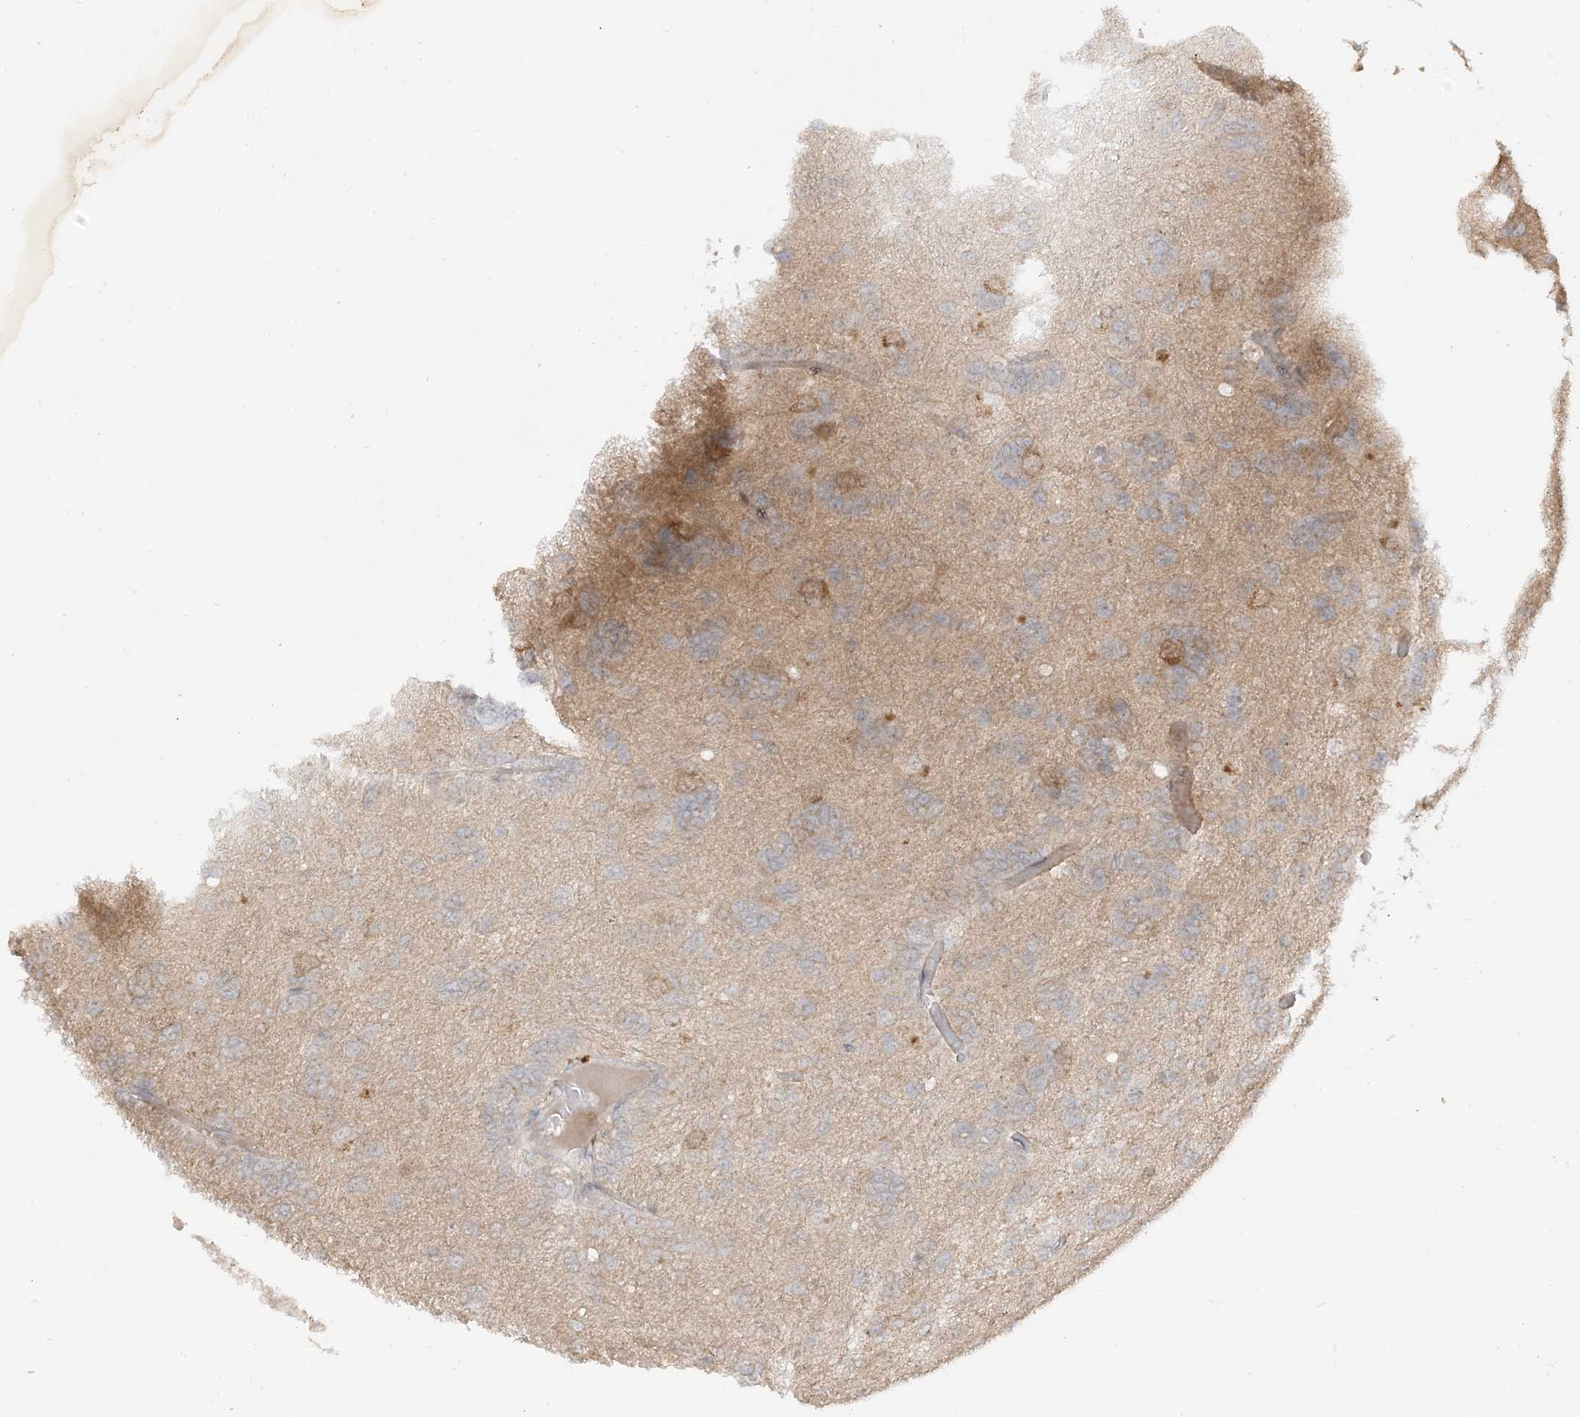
{"staining": {"intensity": "negative", "quantity": "none", "location": "none"}, "tissue": "glioma", "cell_type": "Tumor cells", "image_type": "cancer", "snomed": [{"axis": "morphology", "description": "Glioma, malignant, High grade"}, {"axis": "topography", "description": "Brain"}], "caption": "Immunohistochemical staining of human glioma displays no significant expression in tumor cells.", "gene": "TBCC", "patient": {"sex": "female", "age": 59}}